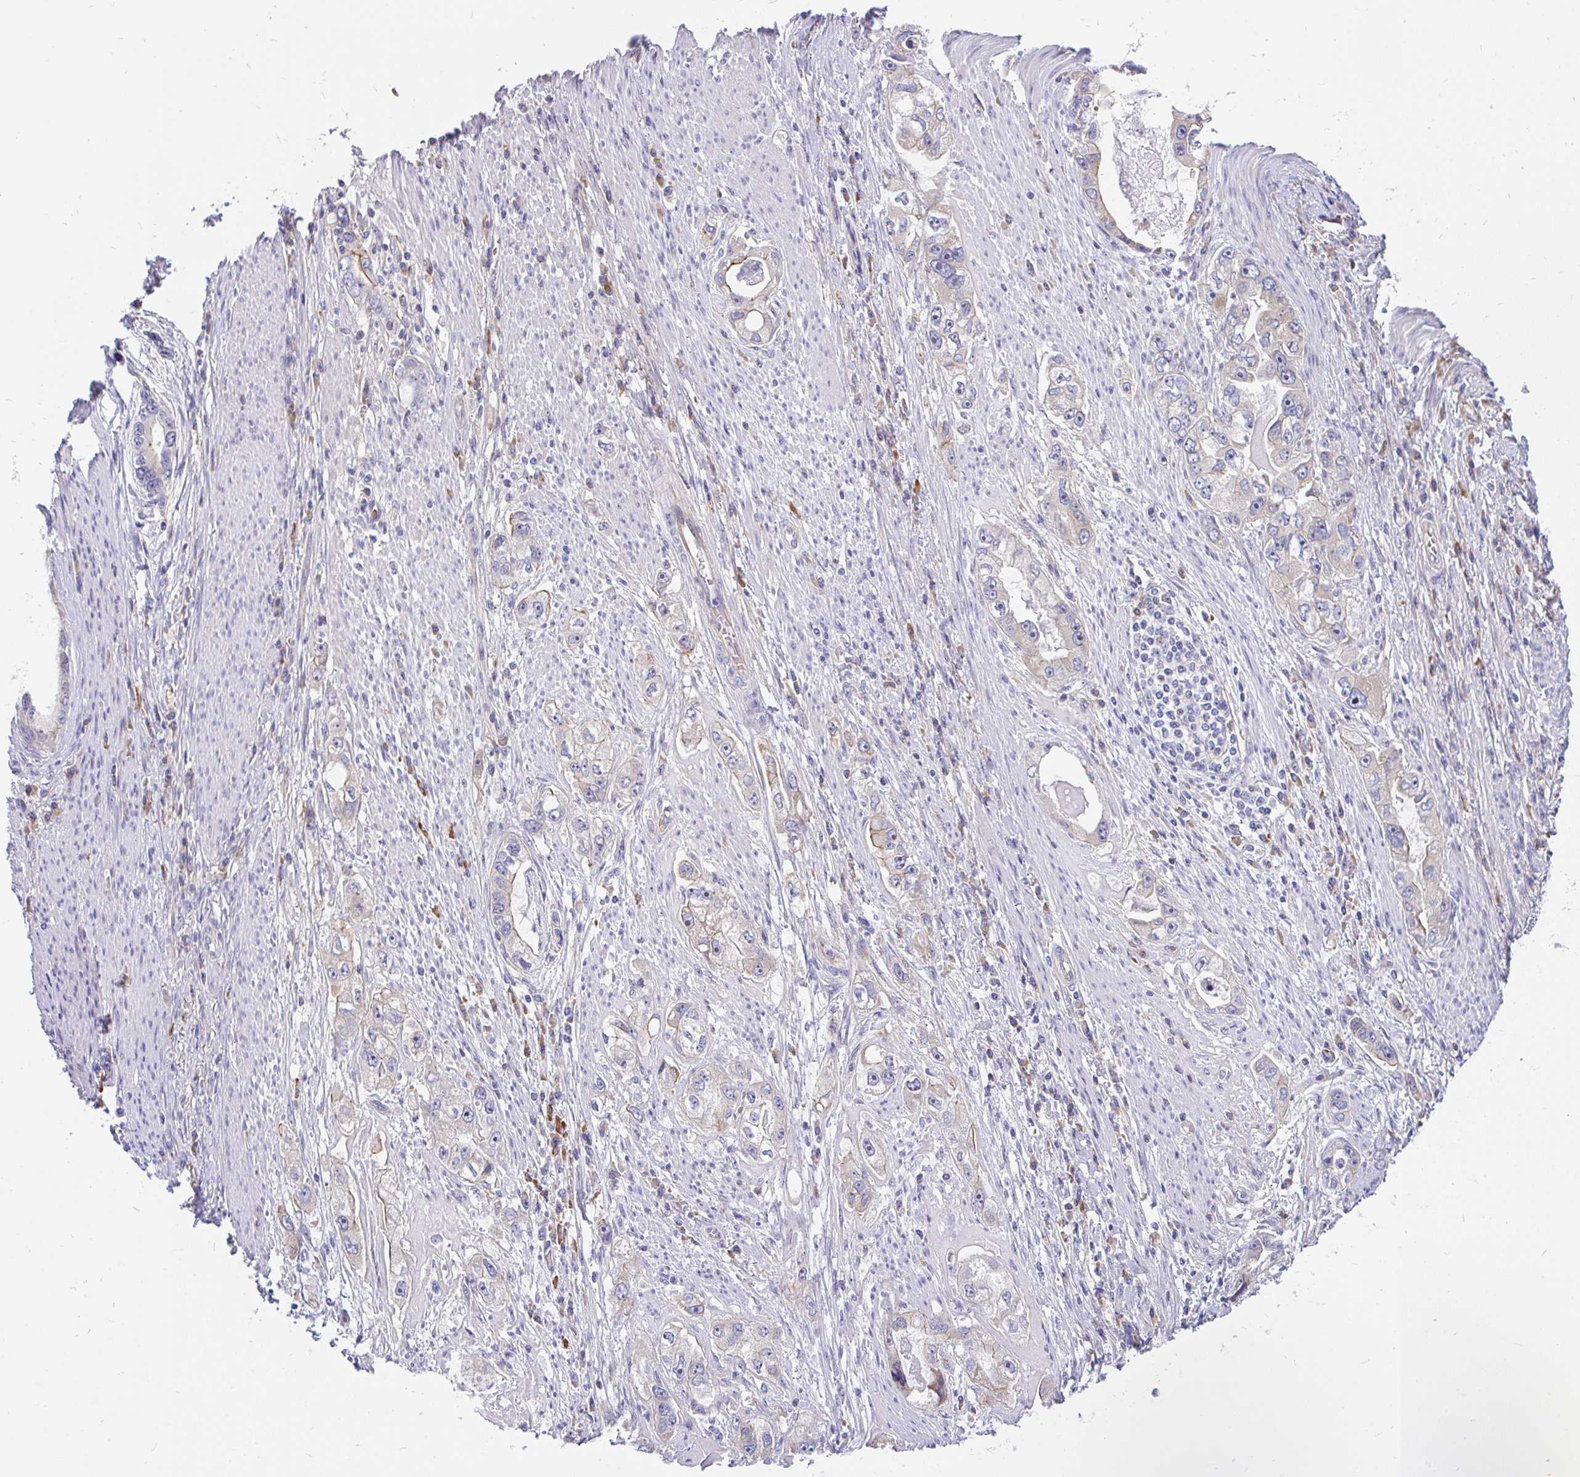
{"staining": {"intensity": "weak", "quantity": "<25%", "location": "cytoplasmic/membranous"}, "tissue": "stomach cancer", "cell_type": "Tumor cells", "image_type": "cancer", "snomed": [{"axis": "morphology", "description": "Adenocarcinoma, NOS"}, {"axis": "topography", "description": "Stomach, lower"}], "caption": "This is an immunohistochemistry (IHC) image of stomach cancer. There is no staining in tumor cells.", "gene": "LRRC26", "patient": {"sex": "female", "age": 93}}